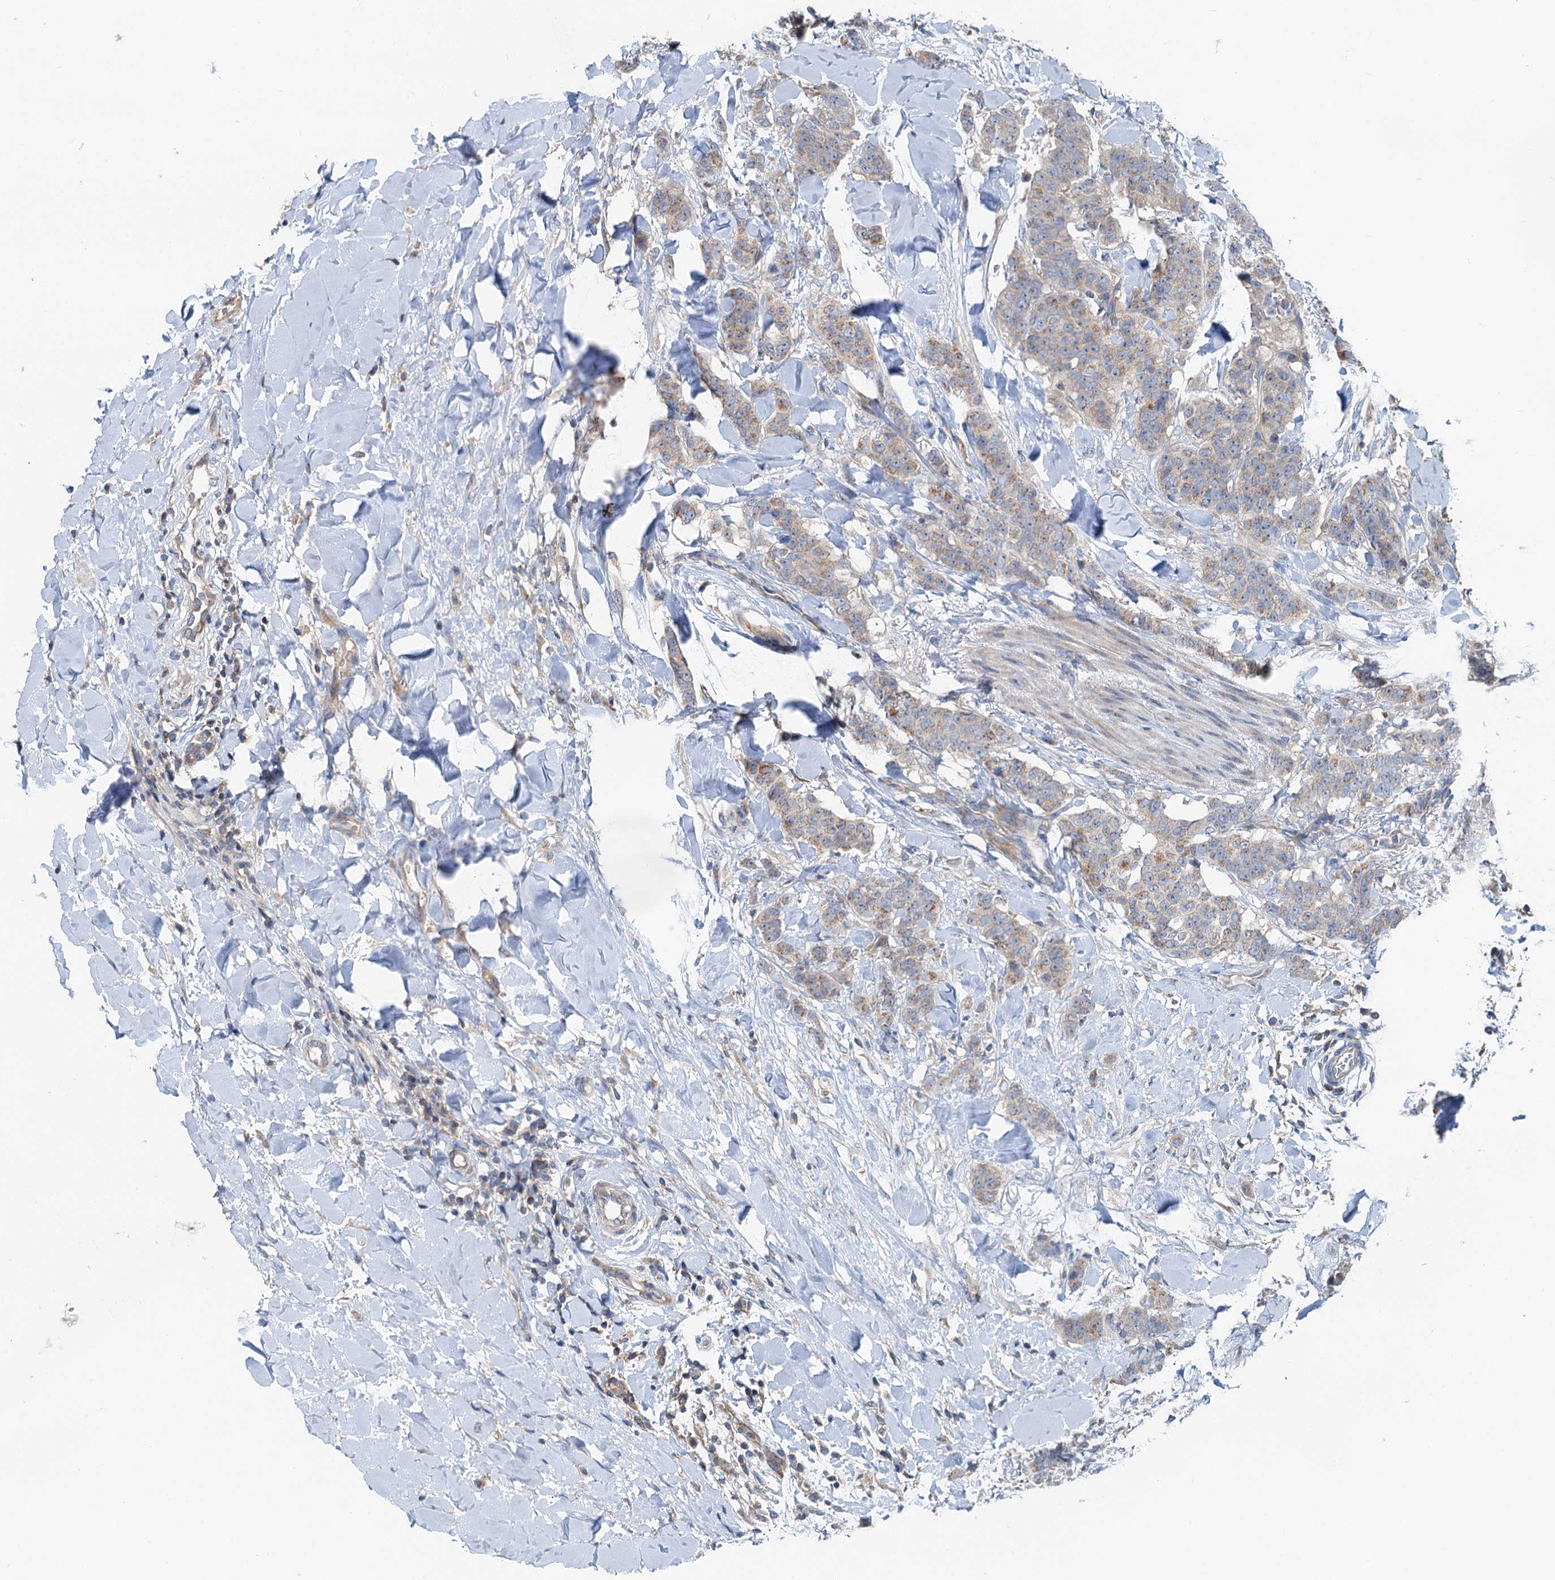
{"staining": {"intensity": "moderate", "quantity": "25%-75%", "location": "cytoplasmic/membranous"}, "tissue": "breast cancer", "cell_type": "Tumor cells", "image_type": "cancer", "snomed": [{"axis": "morphology", "description": "Duct carcinoma"}, {"axis": "topography", "description": "Breast"}], "caption": "Immunohistochemical staining of human breast cancer (intraductal carcinoma) exhibits medium levels of moderate cytoplasmic/membranous positivity in about 25%-75% of tumor cells.", "gene": "ANKRD26", "patient": {"sex": "female", "age": 40}}